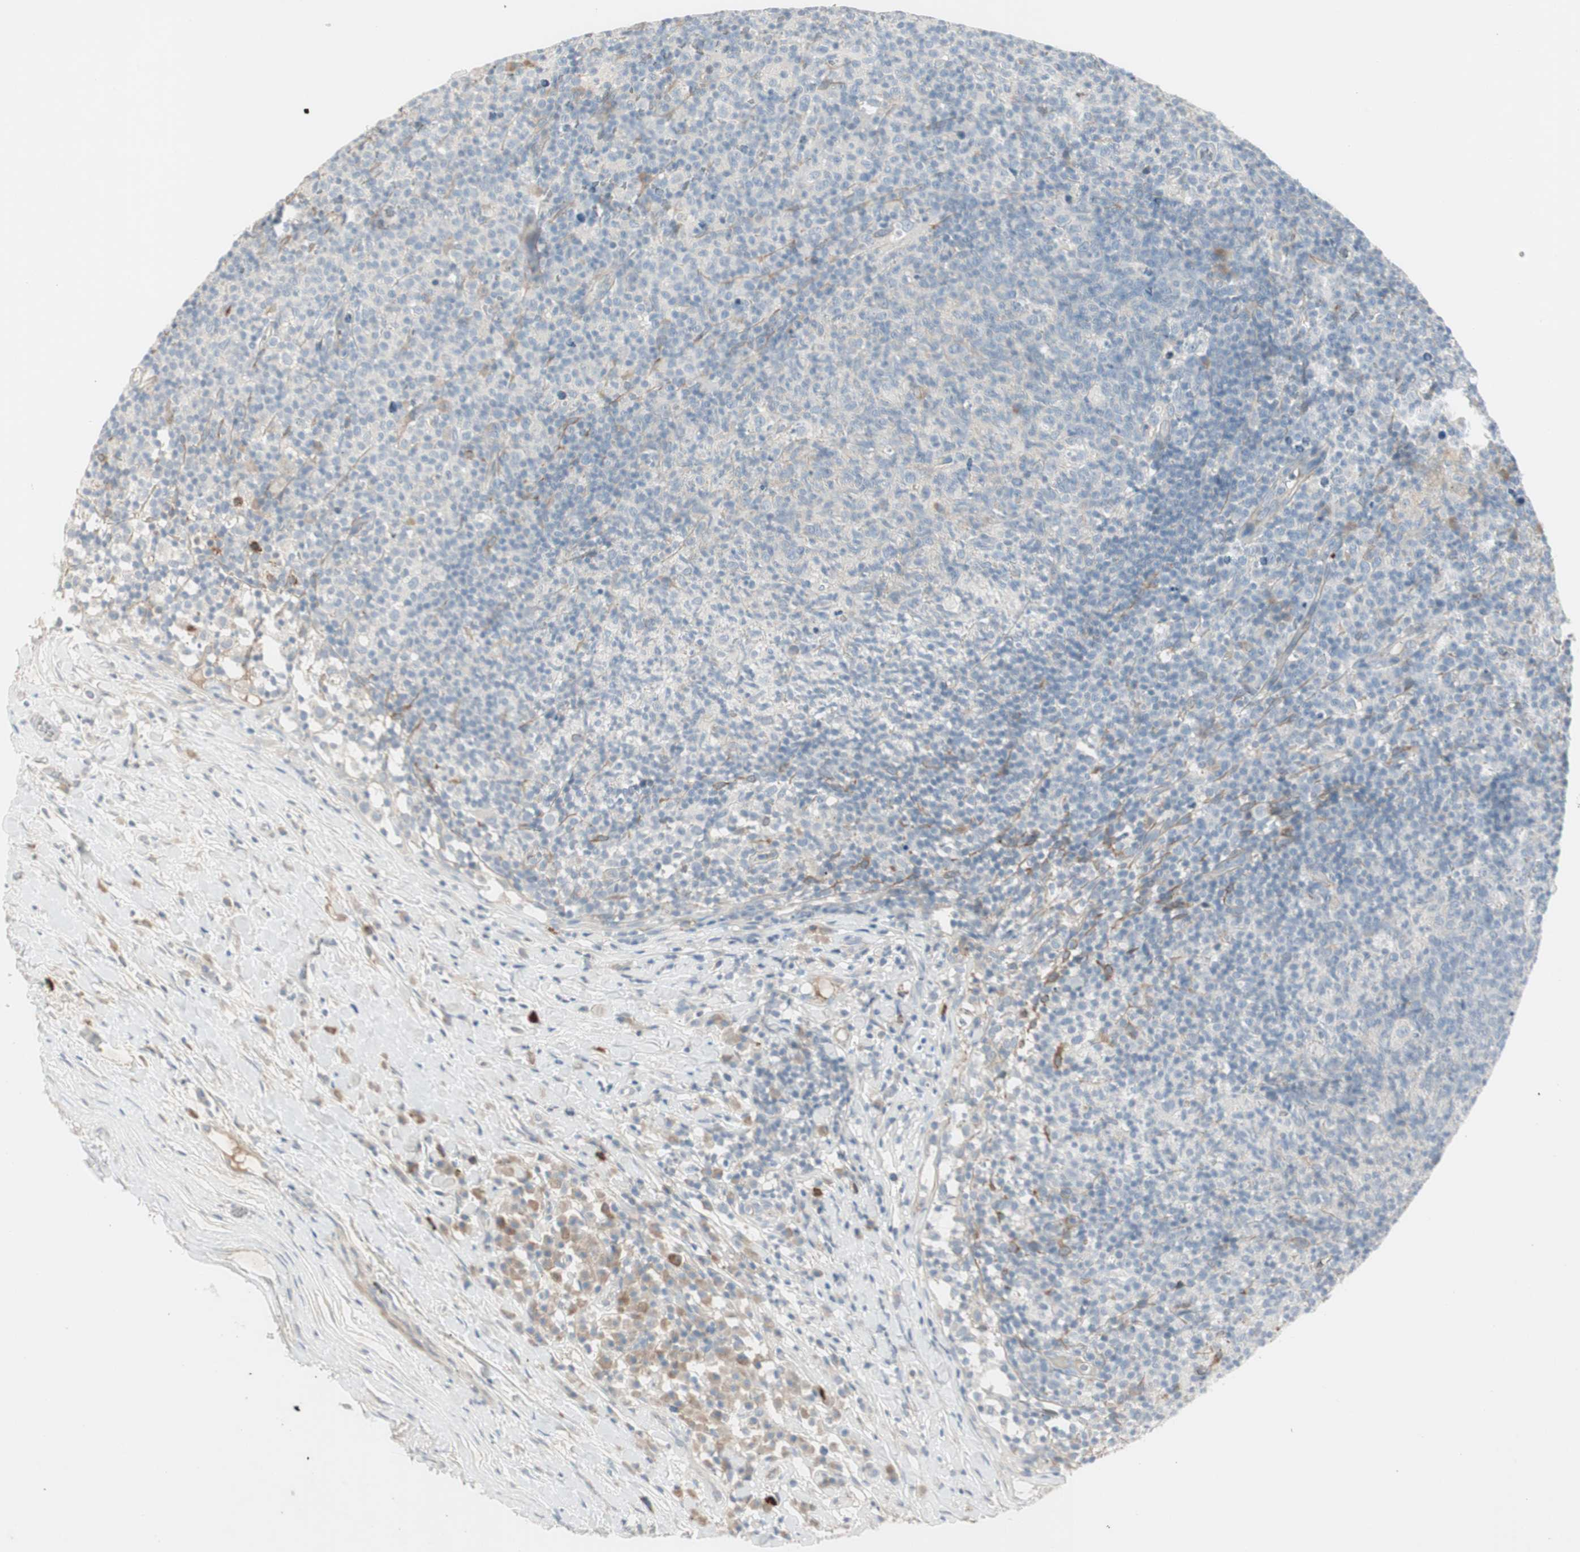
{"staining": {"intensity": "weak", "quantity": "<25%", "location": "cytoplasmic/membranous"}, "tissue": "lymph node", "cell_type": "Germinal center cells", "image_type": "normal", "snomed": [{"axis": "morphology", "description": "Normal tissue, NOS"}, {"axis": "morphology", "description": "Inflammation, NOS"}, {"axis": "topography", "description": "Lymph node"}], "caption": "This histopathology image is of benign lymph node stained with IHC to label a protein in brown with the nuclei are counter-stained blue. There is no expression in germinal center cells.", "gene": "MAPRE3", "patient": {"sex": "male", "age": 55}}